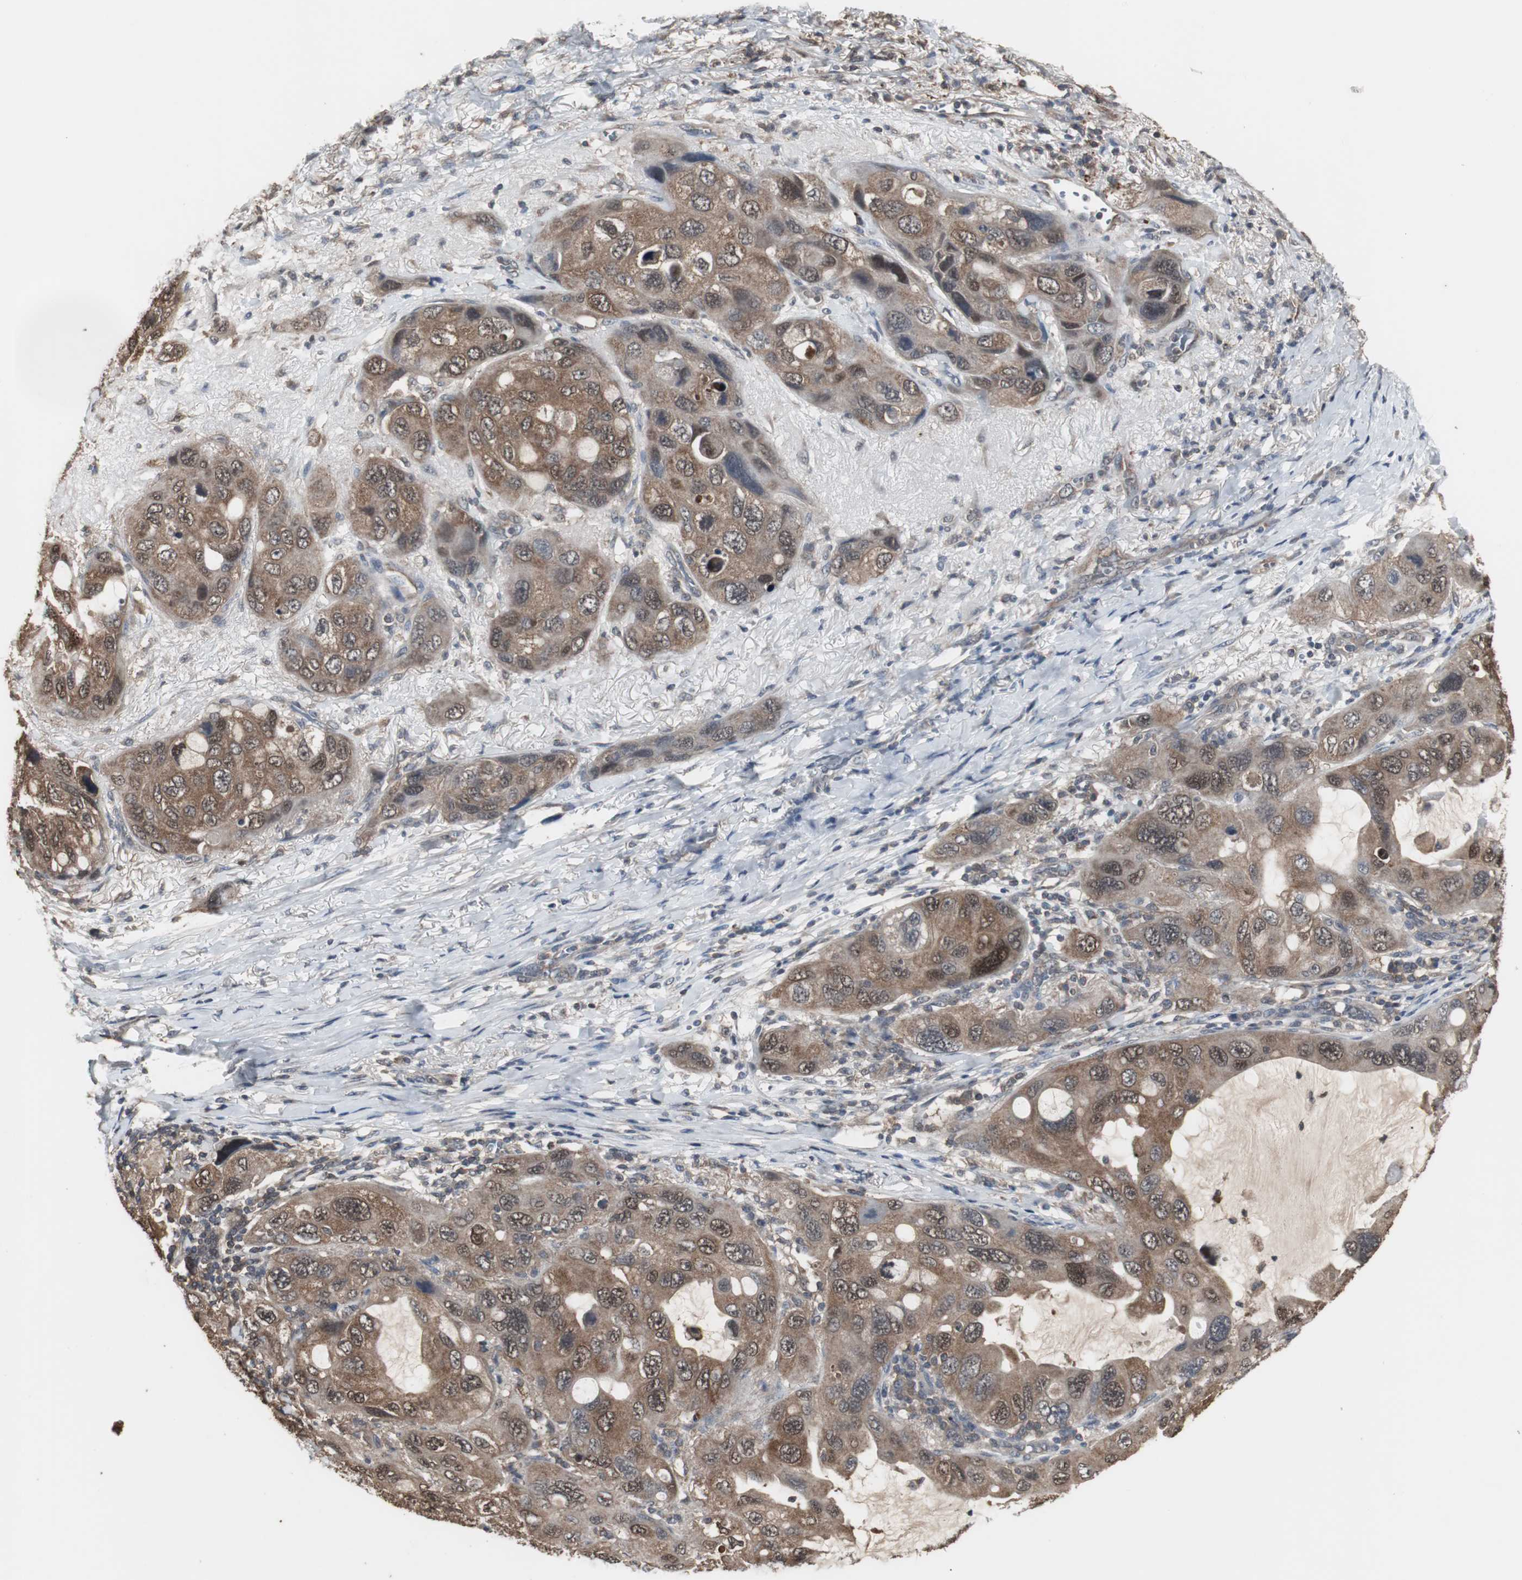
{"staining": {"intensity": "moderate", "quantity": ">75%", "location": "cytoplasmic/membranous,nuclear"}, "tissue": "lung cancer", "cell_type": "Tumor cells", "image_type": "cancer", "snomed": [{"axis": "morphology", "description": "Squamous cell carcinoma, NOS"}, {"axis": "topography", "description": "Lung"}], "caption": "Protein positivity by immunohistochemistry demonstrates moderate cytoplasmic/membranous and nuclear expression in about >75% of tumor cells in lung squamous cell carcinoma.", "gene": "HPRT1", "patient": {"sex": "female", "age": 73}}